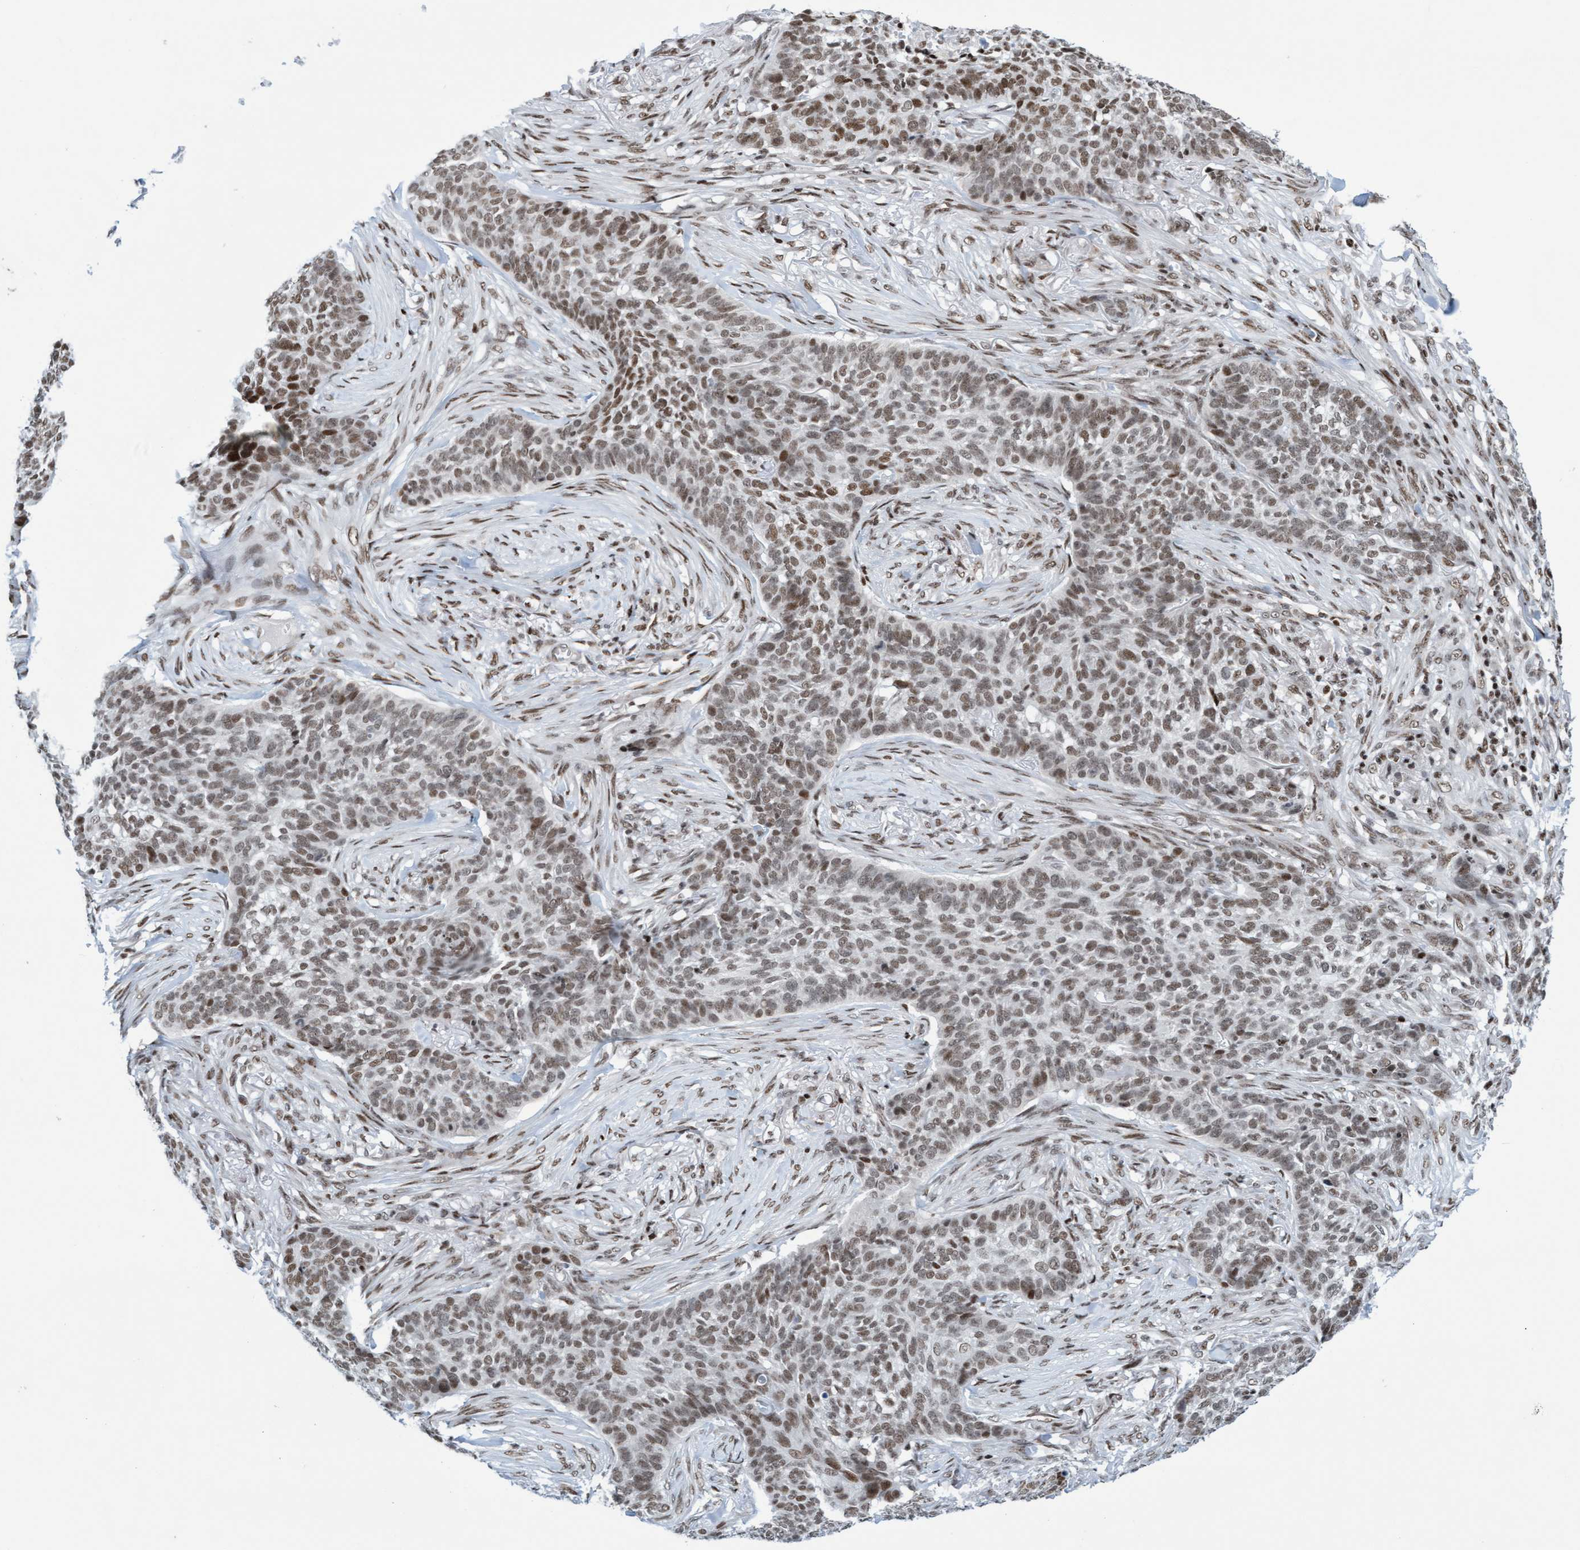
{"staining": {"intensity": "weak", "quantity": ">75%", "location": "nuclear"}, "tissue": "skin cancer", "cell_type": "Tumor cells", "image_type": "cancer", "snomed": [{"axis": "morphology", "description": "Basal cell carcinoma"}, {"axis": "topography", "description": "Skin"}], "caption": "A micrograph of human skin cancer (basal cell carcinoma) stained for a protein displays weak nuclear brown staining in tumor cells. Immunohistochemistry stains the protein in brown and the nuclei are stained blue.", "gene": "GLRX2", "patient": {"sex": "male", "age": 85}}